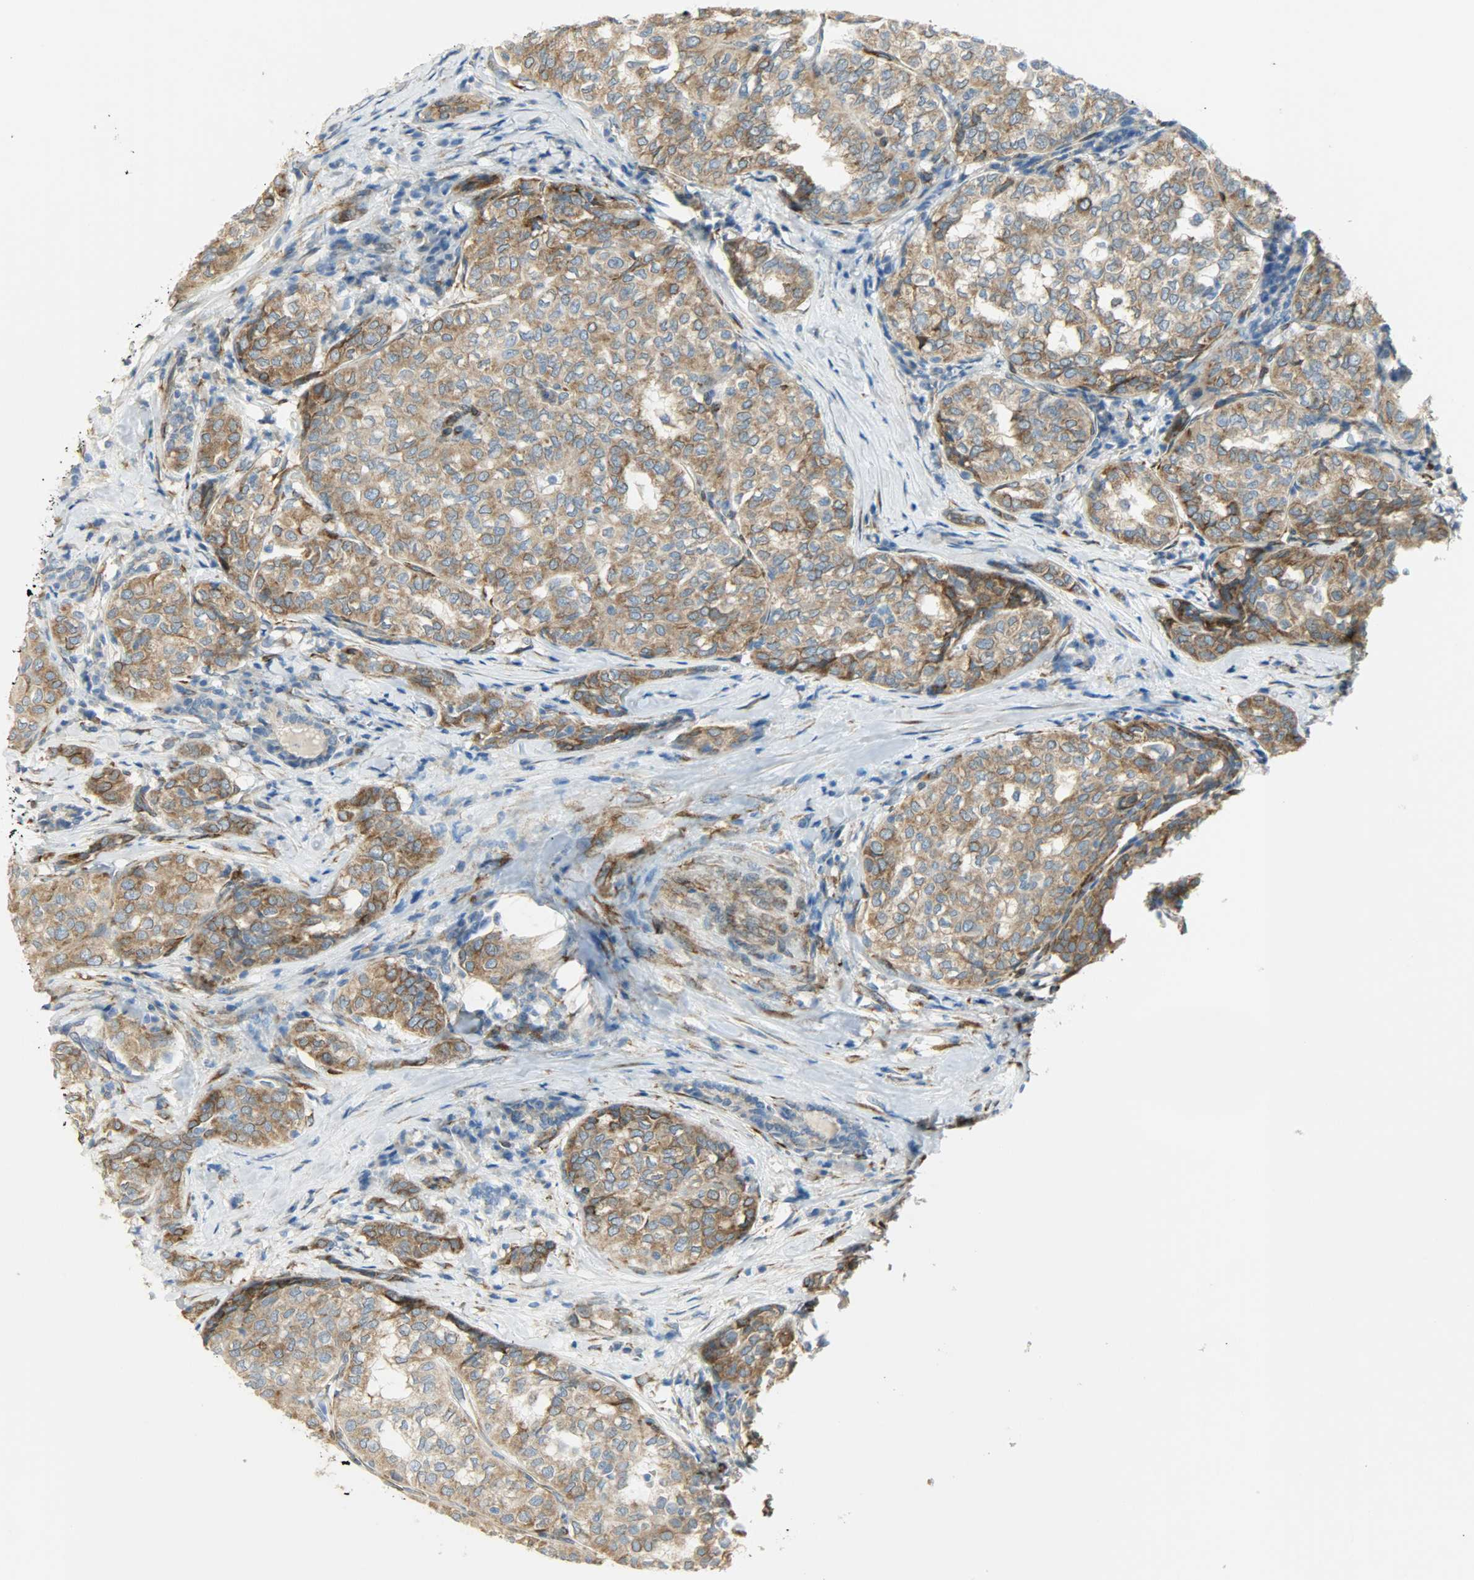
{"staining": {"intensity": "moderate", "quantity": ">75%", "location": "cytoplasmic/membranous"}, "tissue": "thyroid cancer", "cell_type": "Tumor cells", "image_type": "cancer", "snomed": [{"axis": "morphology", "description": "Papillary adenocarcinoma, NOS"}, {"axis": "topography", "description": "Thyroid gland"}], "caption": "About >75% of tumor cells in human thyroid papillary adenocarcinoma exhibit moderate cytoplasmic/membranous protein expression as visualized by brown immunohistochemical staining.", "gene": "PKD2", "patient": {"sex": "female", "age": 30}}